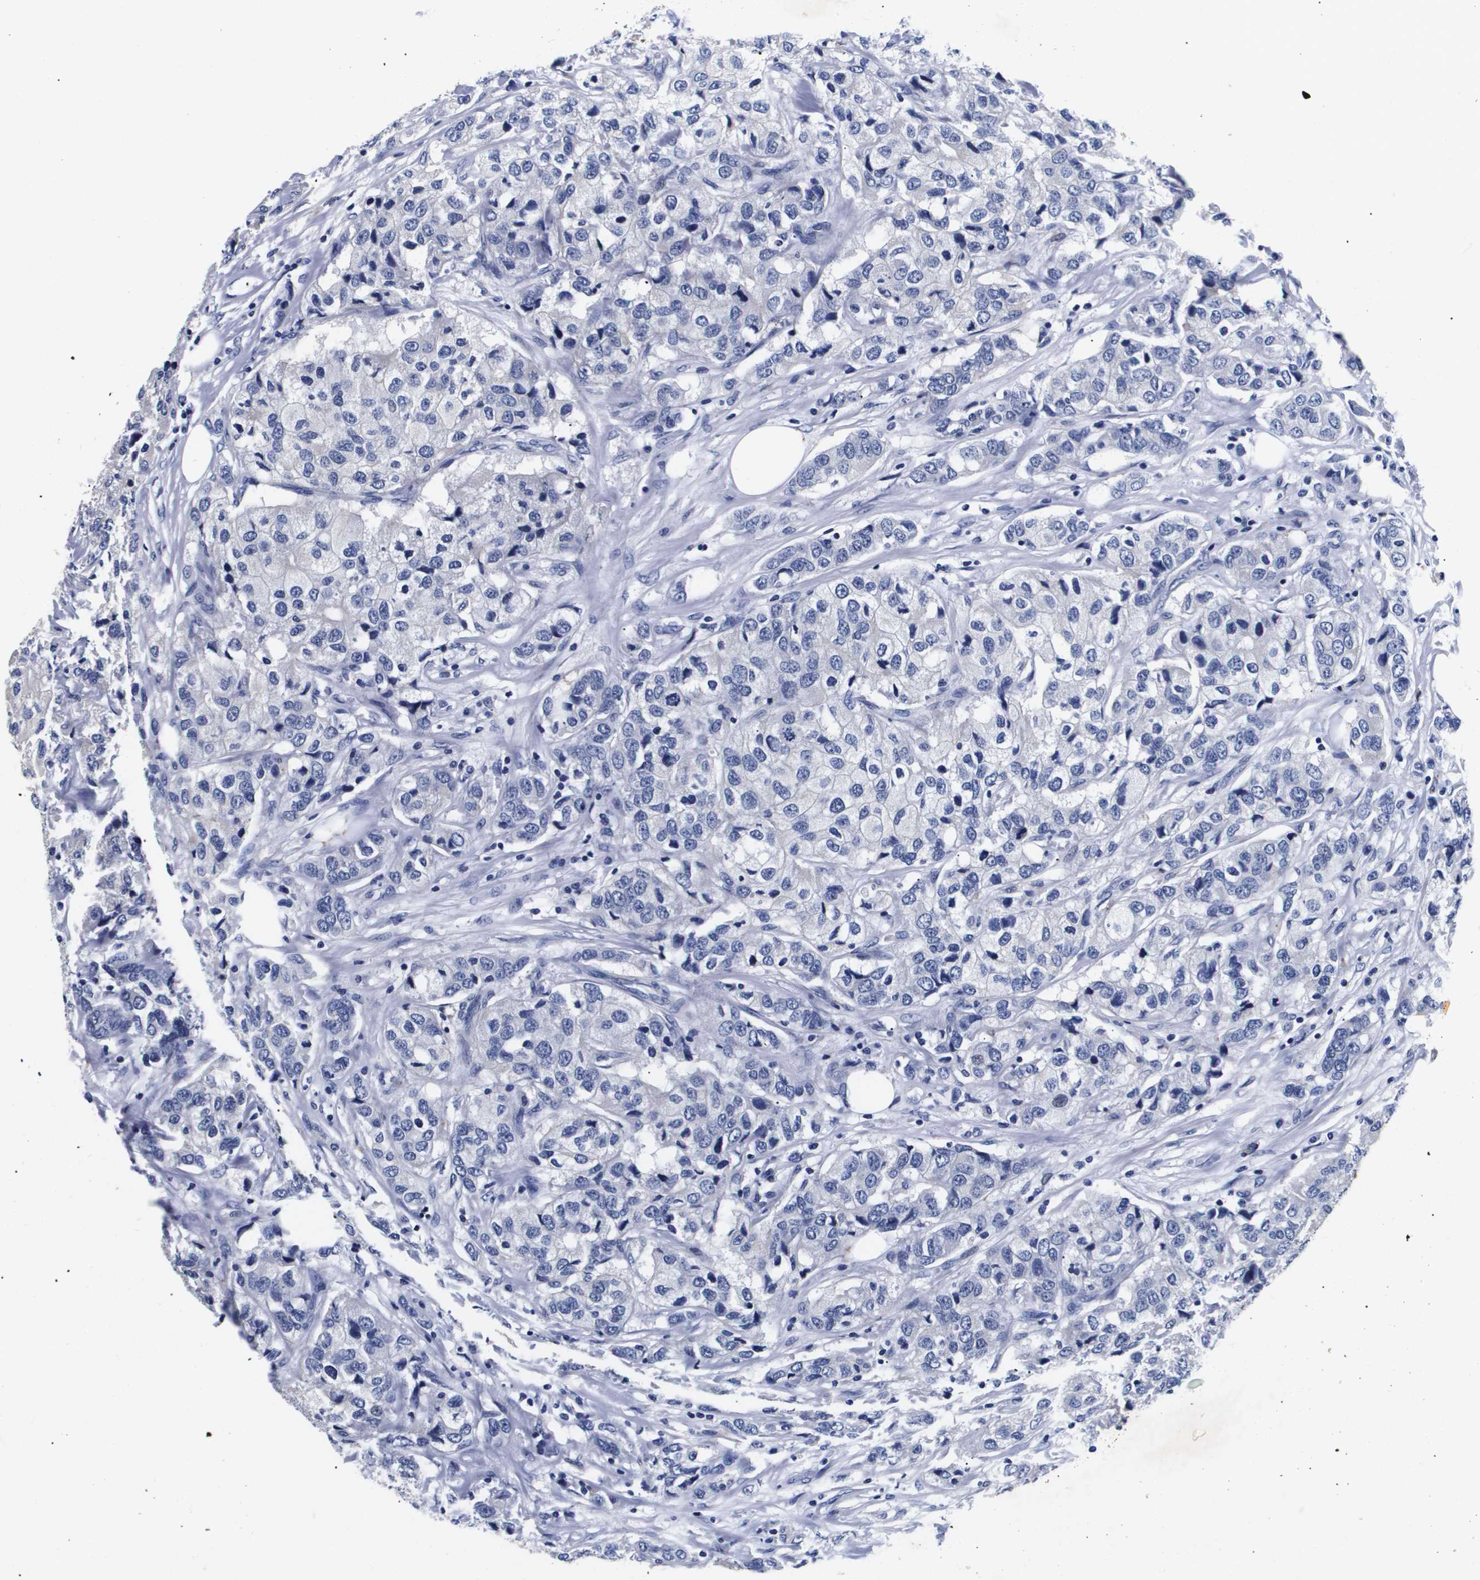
{"staining": {"intensity": "negative", "quantity": "none", "location": "none"}, "tissue": "breast cancer", "cell_type": "Tumor cells", "image_type": "cancer", "snomed": [{"axis": "morphology", "description": "Duct carcinoma"}, {"axis": "topography", "description": "Breast"}], "caption": "Immunohistochemistry histopathology image of neoplastic tissue: breast cancer stained with DAB demonstrates no significant protein expression in tumor cells.", "gene": "ATP6V0A4", "patient": {"sex": "female", "age": 80}}